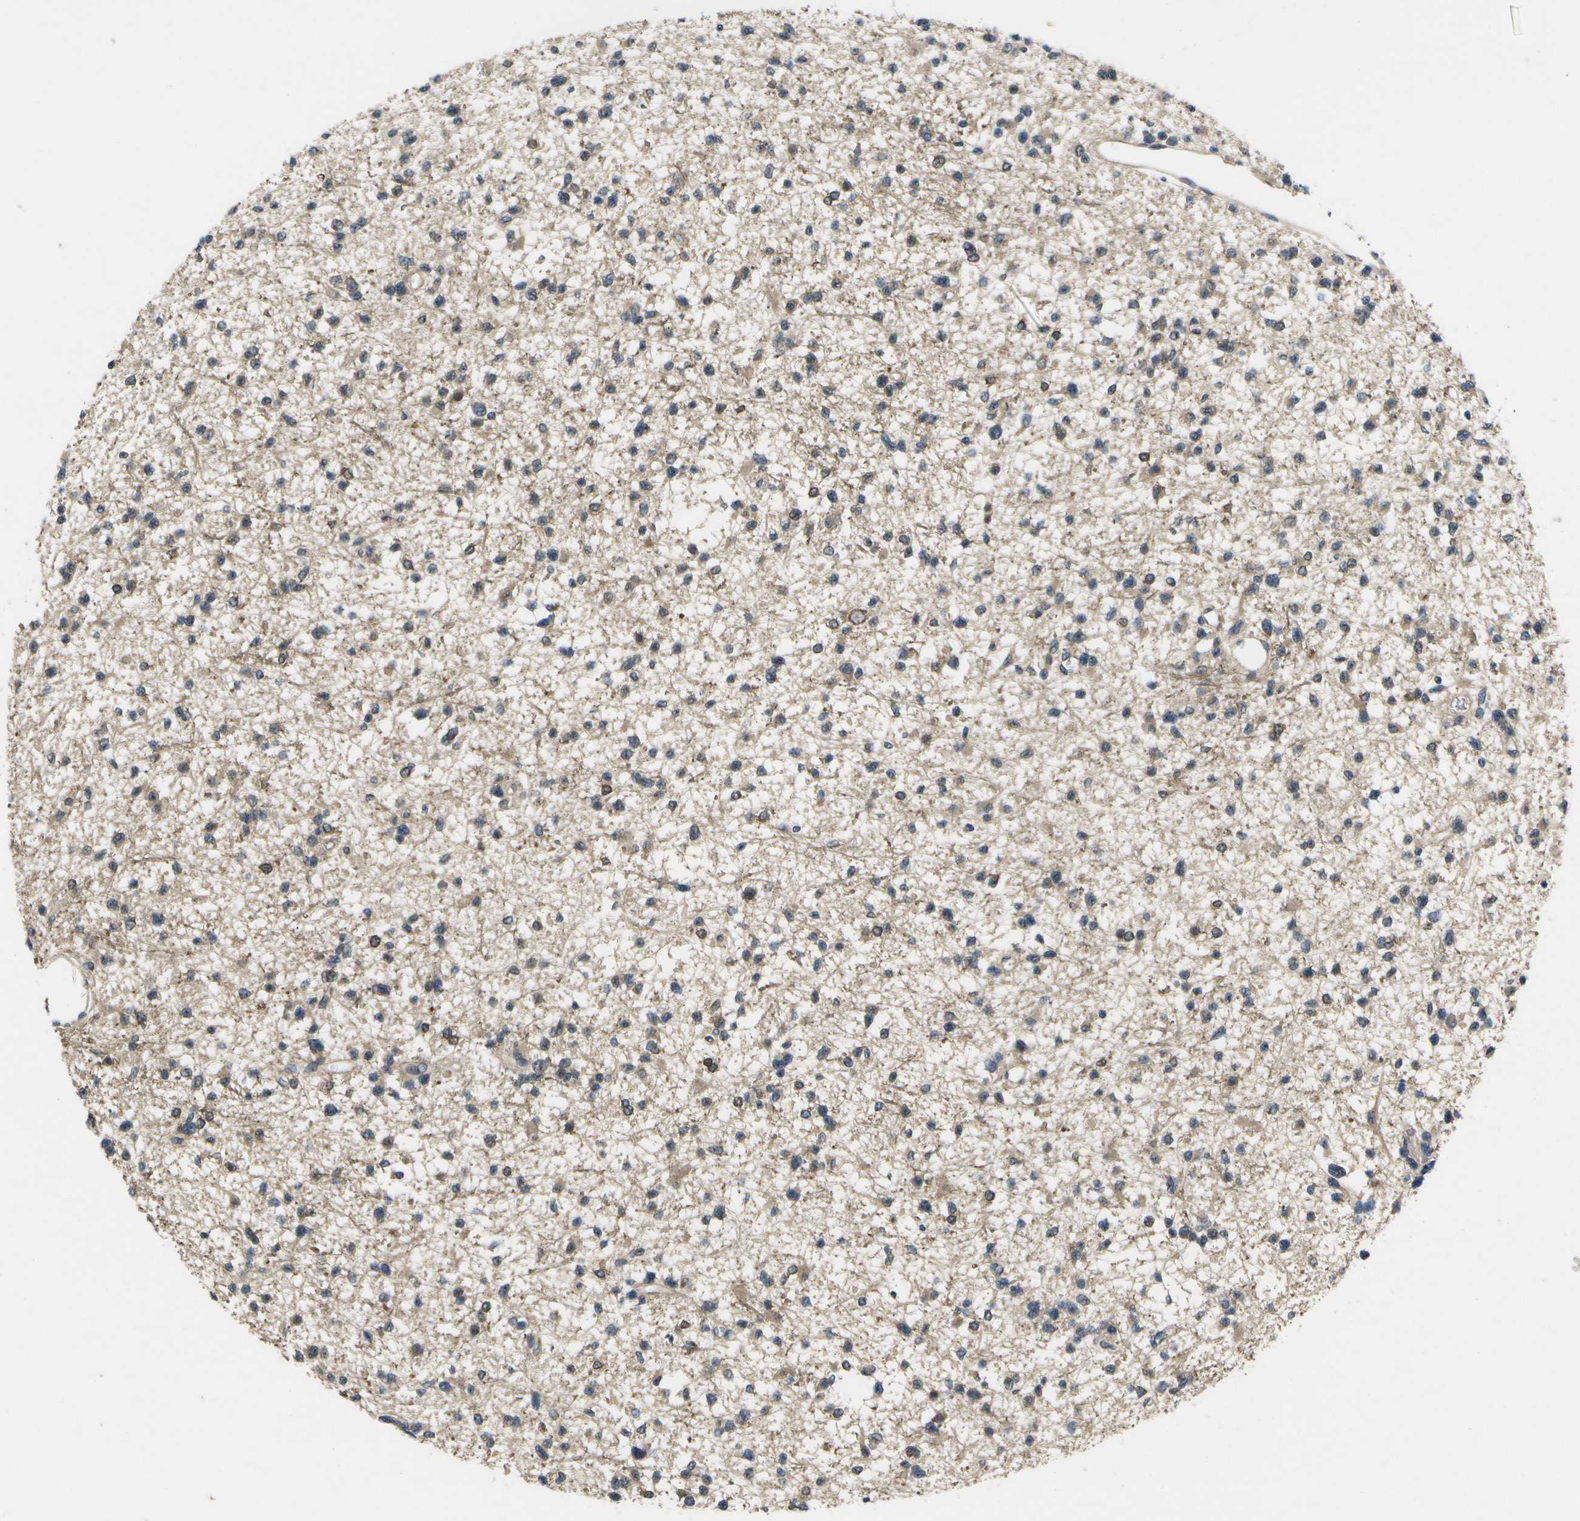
{"staining": {"intensity": "weak", "quantity": "25%-75%", "location": "cytoplasmic/membranous"}, "tissue": "glioma", "cell_type": "Tumor cells", "image_type": "cancer", "snomed": [{"axis": "morphology", "description": "Glioma, malignant, Low grade"}, {"axis": "topography", "description": "Brain"}], "caption": "Immunohistochemistry (IHC) (DAB (3,3'-diaminobenzidine)) staining of human malignant glioma (low-grade) displays weak cytoplasmic/membranous protein expression in about 25%-75% of tumor cells. (Stains: DAB (3,3'-diaminobenzidine) in brown, nuclei in blue, Microscopy: brightfield microscopy at high magnification).", "gene": "ALAS1", "patient": {"sex": "female", "age": 22}}